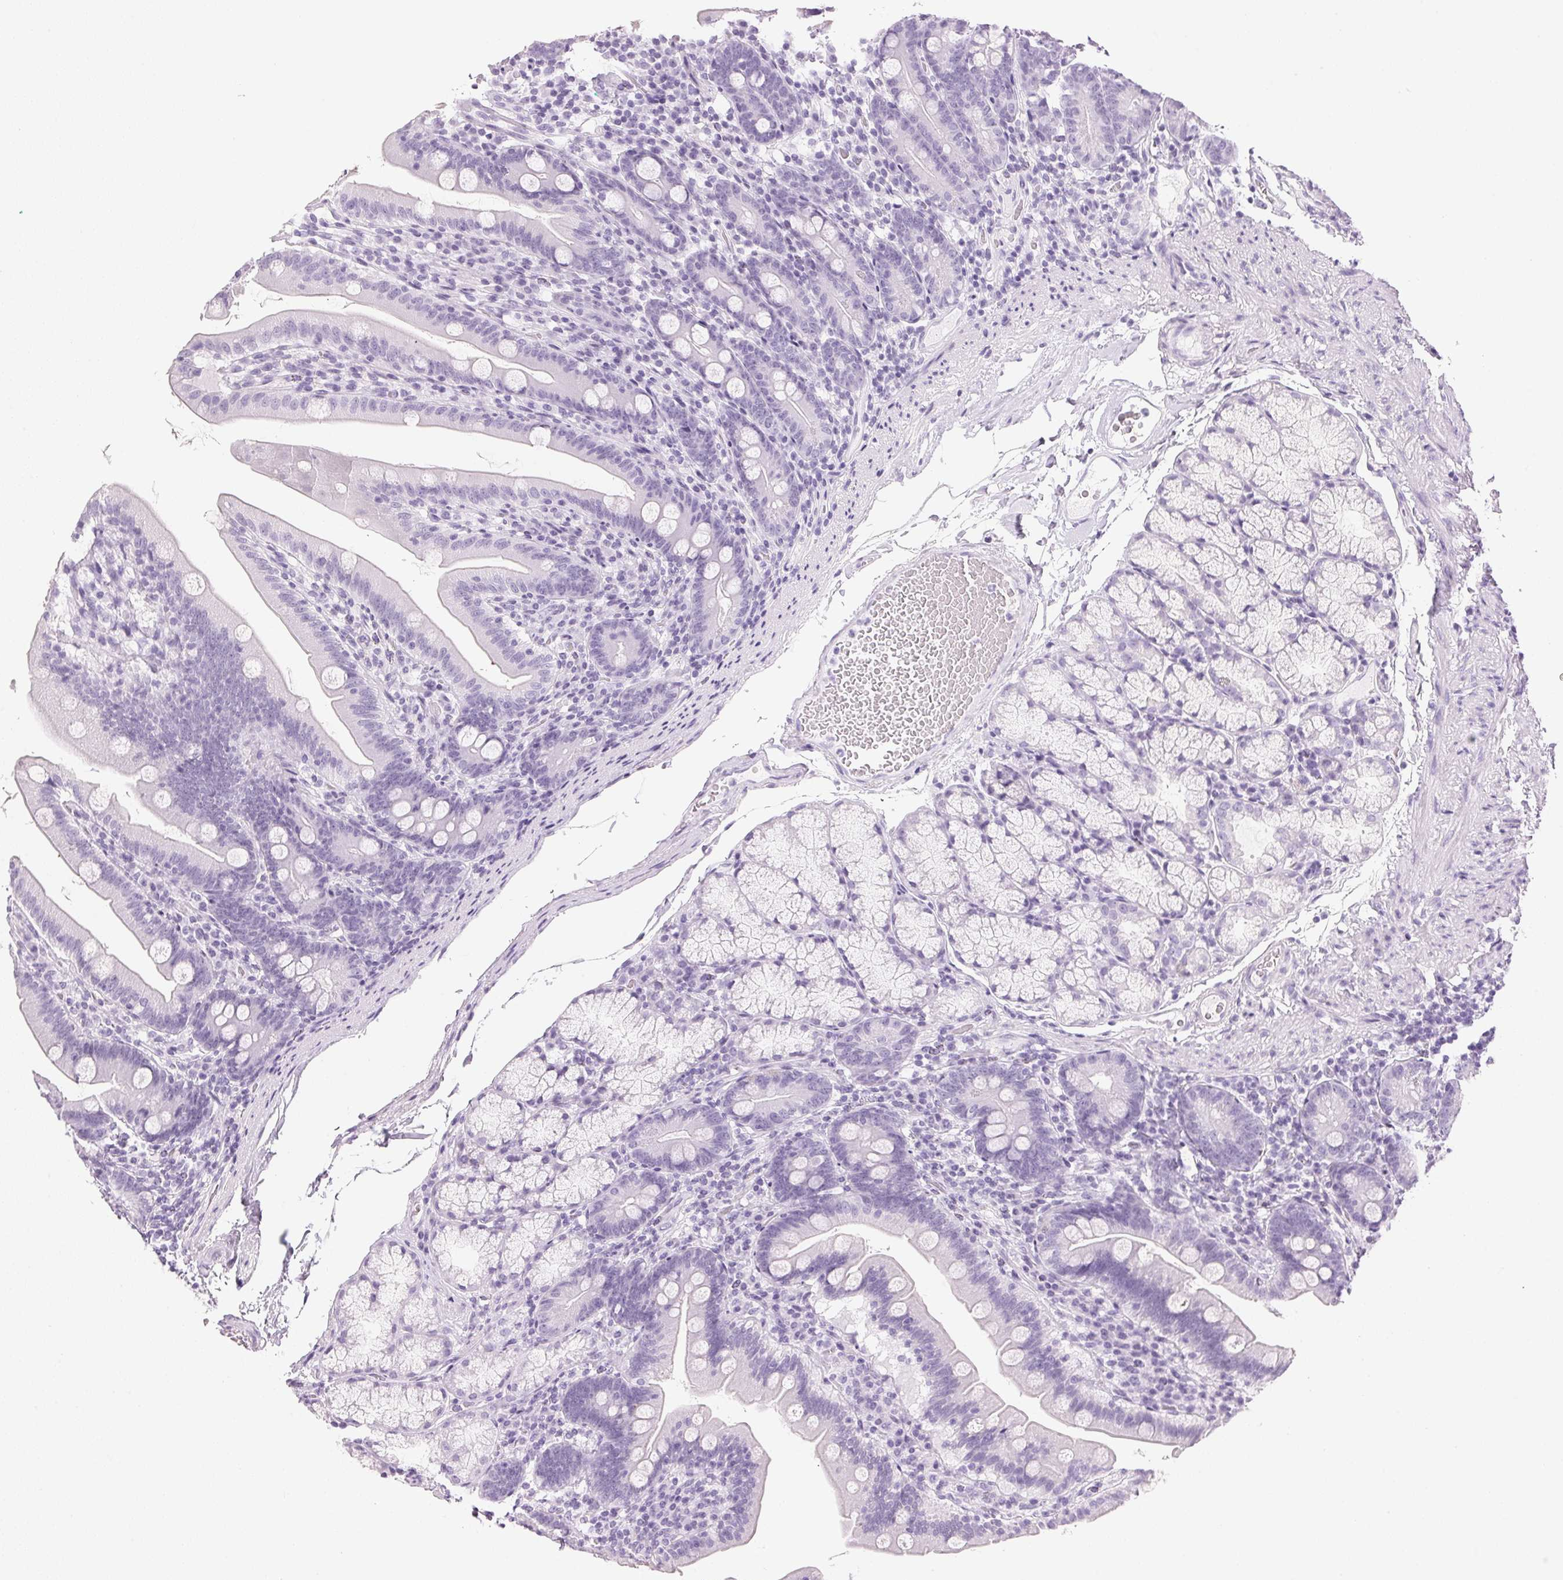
{"staining": {"intensity": "negative", "quantity": "none", "location": "none"}, "tissue": "duodenum", "cell_type": "Glandular cells", "image_type": "normal", "snomed": [{"axis": "morphology", "description": "Normal tissue, NOS"}, {"axis": "topography", "description": "Duodenum"}], "caption": "Glandular cells are negative for brown protein staining in normal duodenum. (Stains: DAB immunohistochemistry (IHC) with hematoxylin counter stain, Microscopy: brightfield microscopy at high magnification).", "gene": "IGFBP1", "patient": {"sex": "female", "age": 67}}